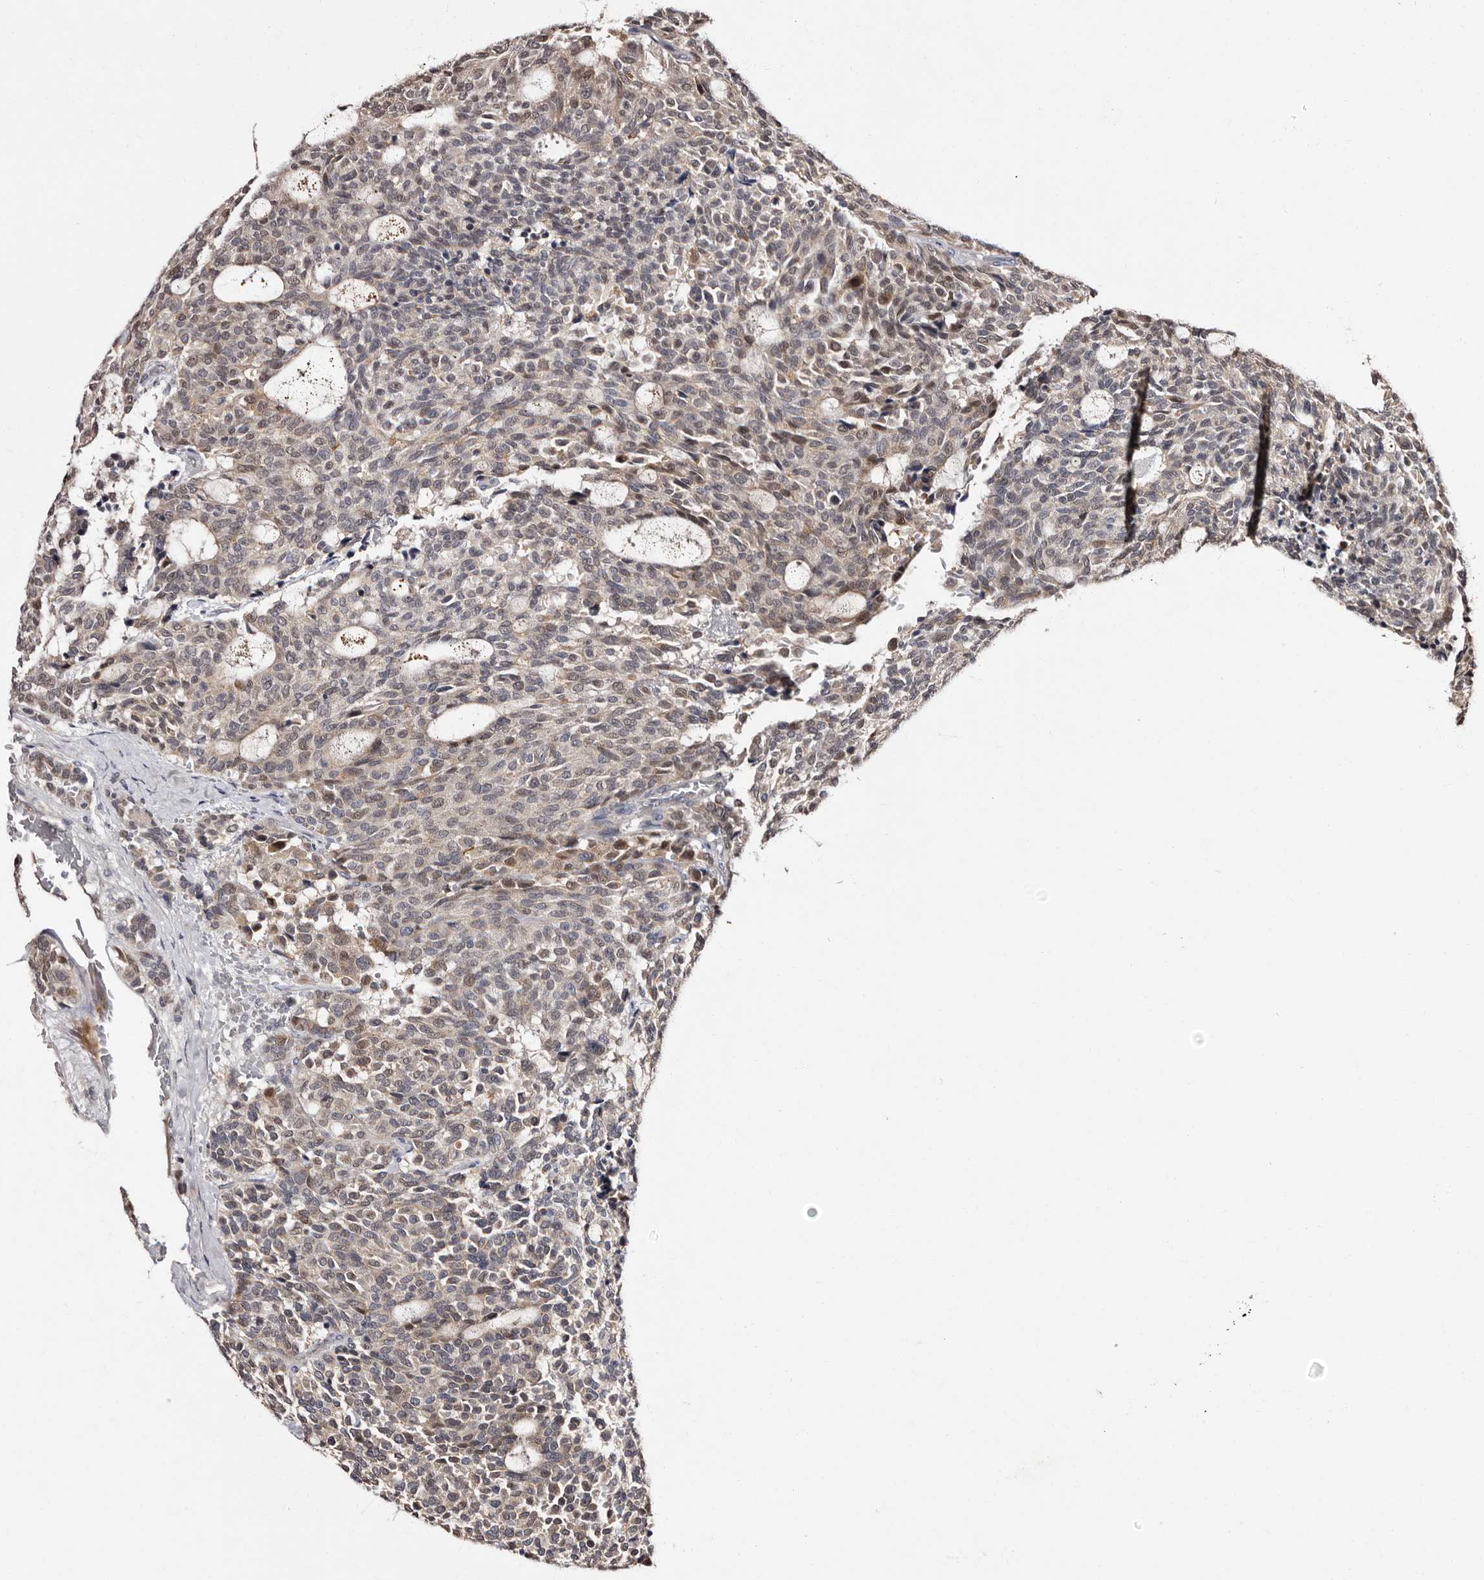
{"staining": {"intensity": "weak", "quantity": "25%-75%", "location": "cytoplasmic/membranous"}, "tissue": "carcinoid", "cell_type": "Tumor cells", "image_type": "cancer", "snomed": [{"axis": "morphology", "description": "Carcinoid, malignant, NOS"}, {"axis": "topography", "description": "Pancreas"}], "caption": "Protein expression by IHC demonstrates weak cytoplasmic/membranous expression in about 25%-75% of tumor cells in malignant carcinoid.", "gene": "DNPH1", "patient": {"sex": "female", "age": 54}}